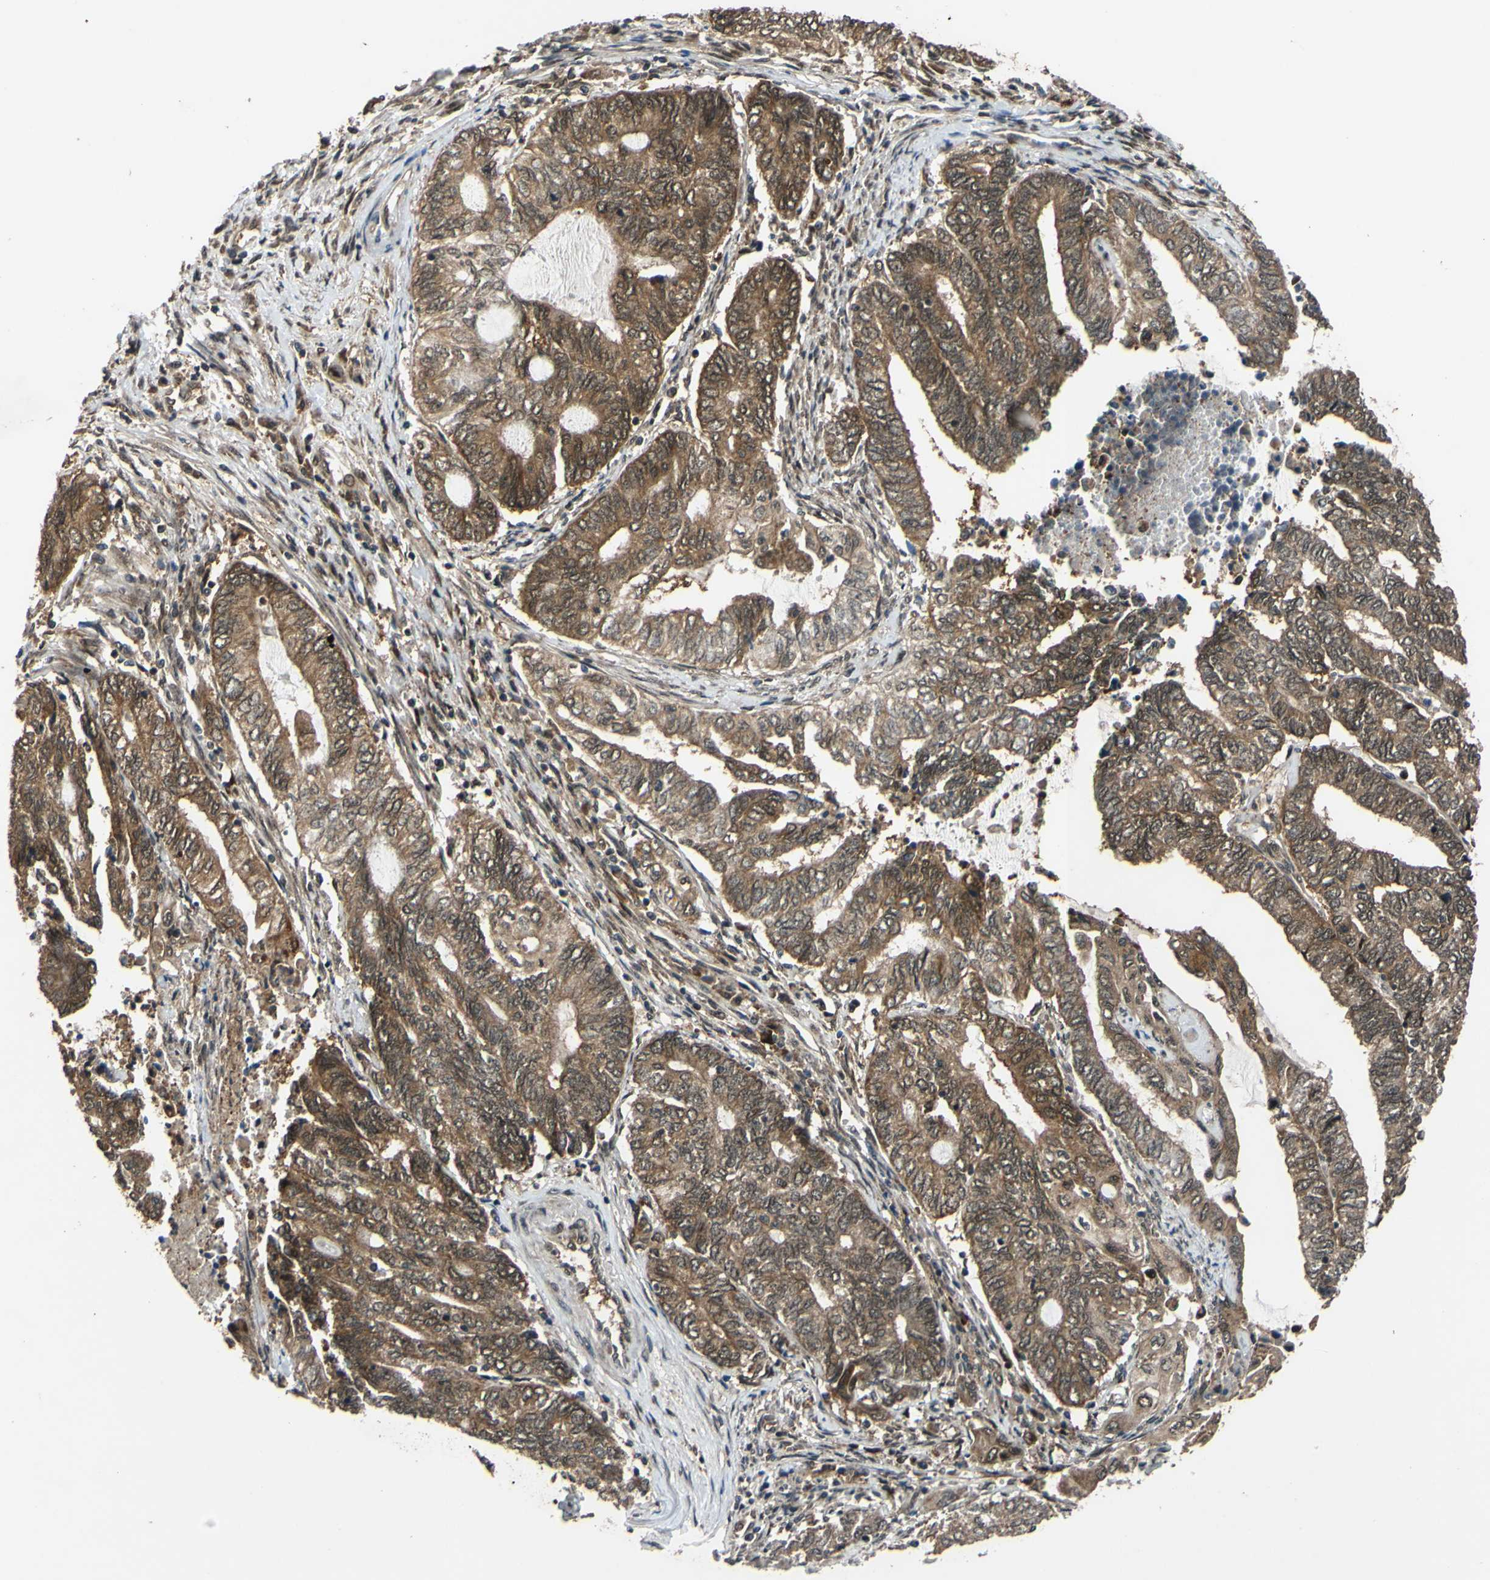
{"staining": {"intensity": "moderate", "quantity": ">75%", "location": "cytoplasmic/membranous"}, "tissue": "endometrial cancer", "cell_type": "Tumor cells", "image_type": "cancer", "snomed": [{"axis": "morphology", "description": "Adenocarcinoma, NOS"}, {"axis": "topography", "description": "Uterus"}, {"axis": "topography", "description": "Endometrium"}], "caption": "The image exhibits staining of endometrial cancer (adenocarcinoma), revealing moderate cytoplasmic/membranous protein expression (brown color) within tumor cells.", "gene": "ABCC8", "patient": {"sex": "female", "age": 70}}